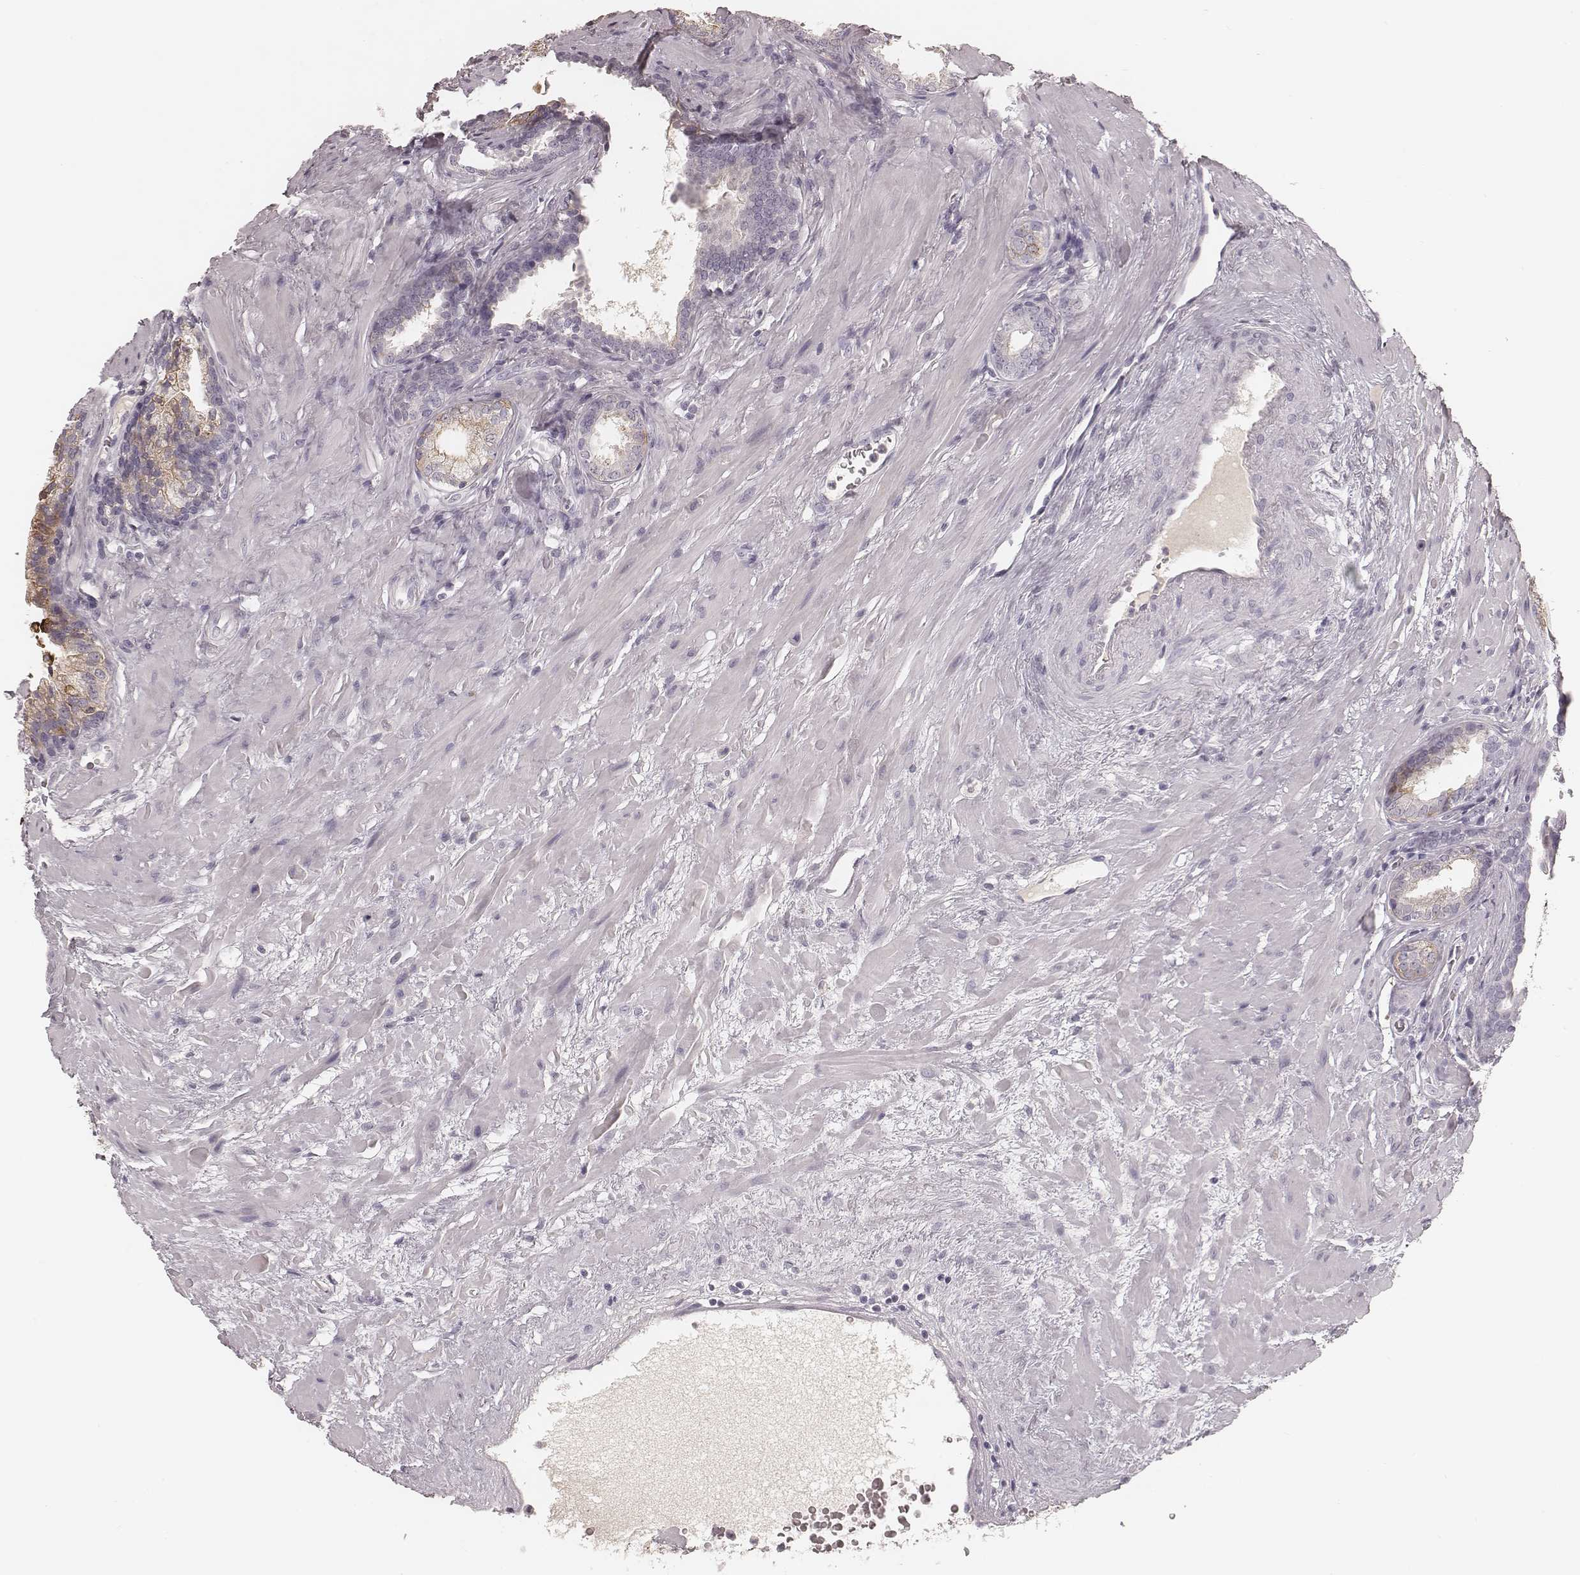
{"staining": {"intensity": "moderate", "quantity": "<25%", "location": "cytoplasmic/membranous"}, "tissue": "prostate cancer", "cell_type": "Tumor cells", "image_type": "cancer", "snomed": [{"axis": "morphology", "description": "Adenocarcinoma, NOS"}, {"axis": "topography", "description": "Prostate"}], "caption": "Prostate adenocarcinoma stained with a brown dye displays moderate cytoplasmic/membranous positive positivity in approximately <25% of tumor cells.", "gene": "SMIM24", "patient": {"sex": "male", "age": 66}}